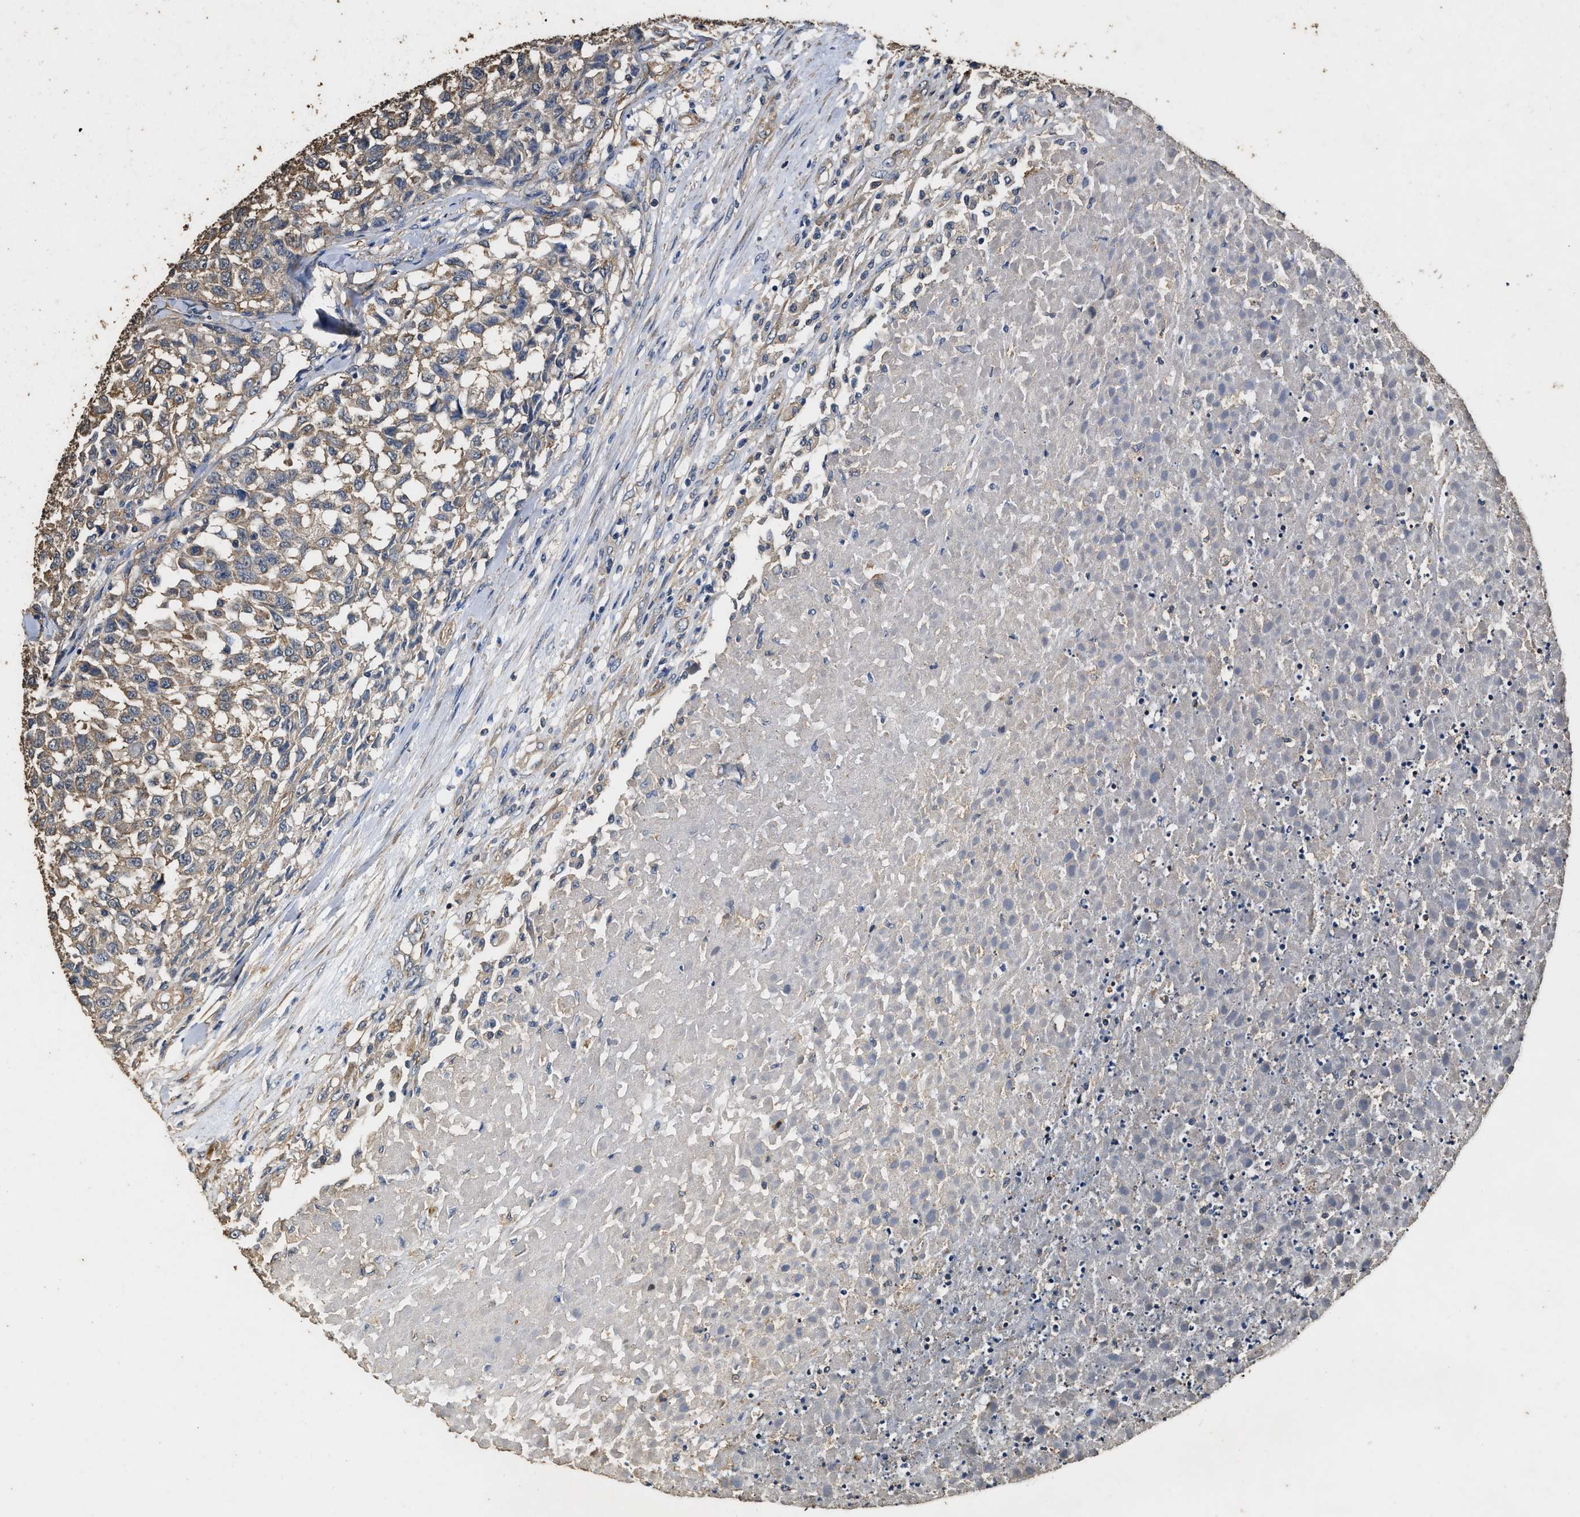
{"staining": {"intensity": "weak", "quantity": "25%-75%", "location": "cytoplasmic/membranous"}, "tissue": "testis cancer", "cell_type": "Tumor cells", "image_type": "cancer", "snomed": [{"axis": "morphology", "description": "Seminoma, NOS"}, {"axis": "topography", "description": "Testis"}], "caption": "IHC histopathology image of seminoma (testis) stained for a protein (brown), which reveals low levels of weak cytoplasmic/membranous expression in about 25%-75% of tumor cells.", "gene": "MIB1", "patient": {"sex": "male", "age": 59}}